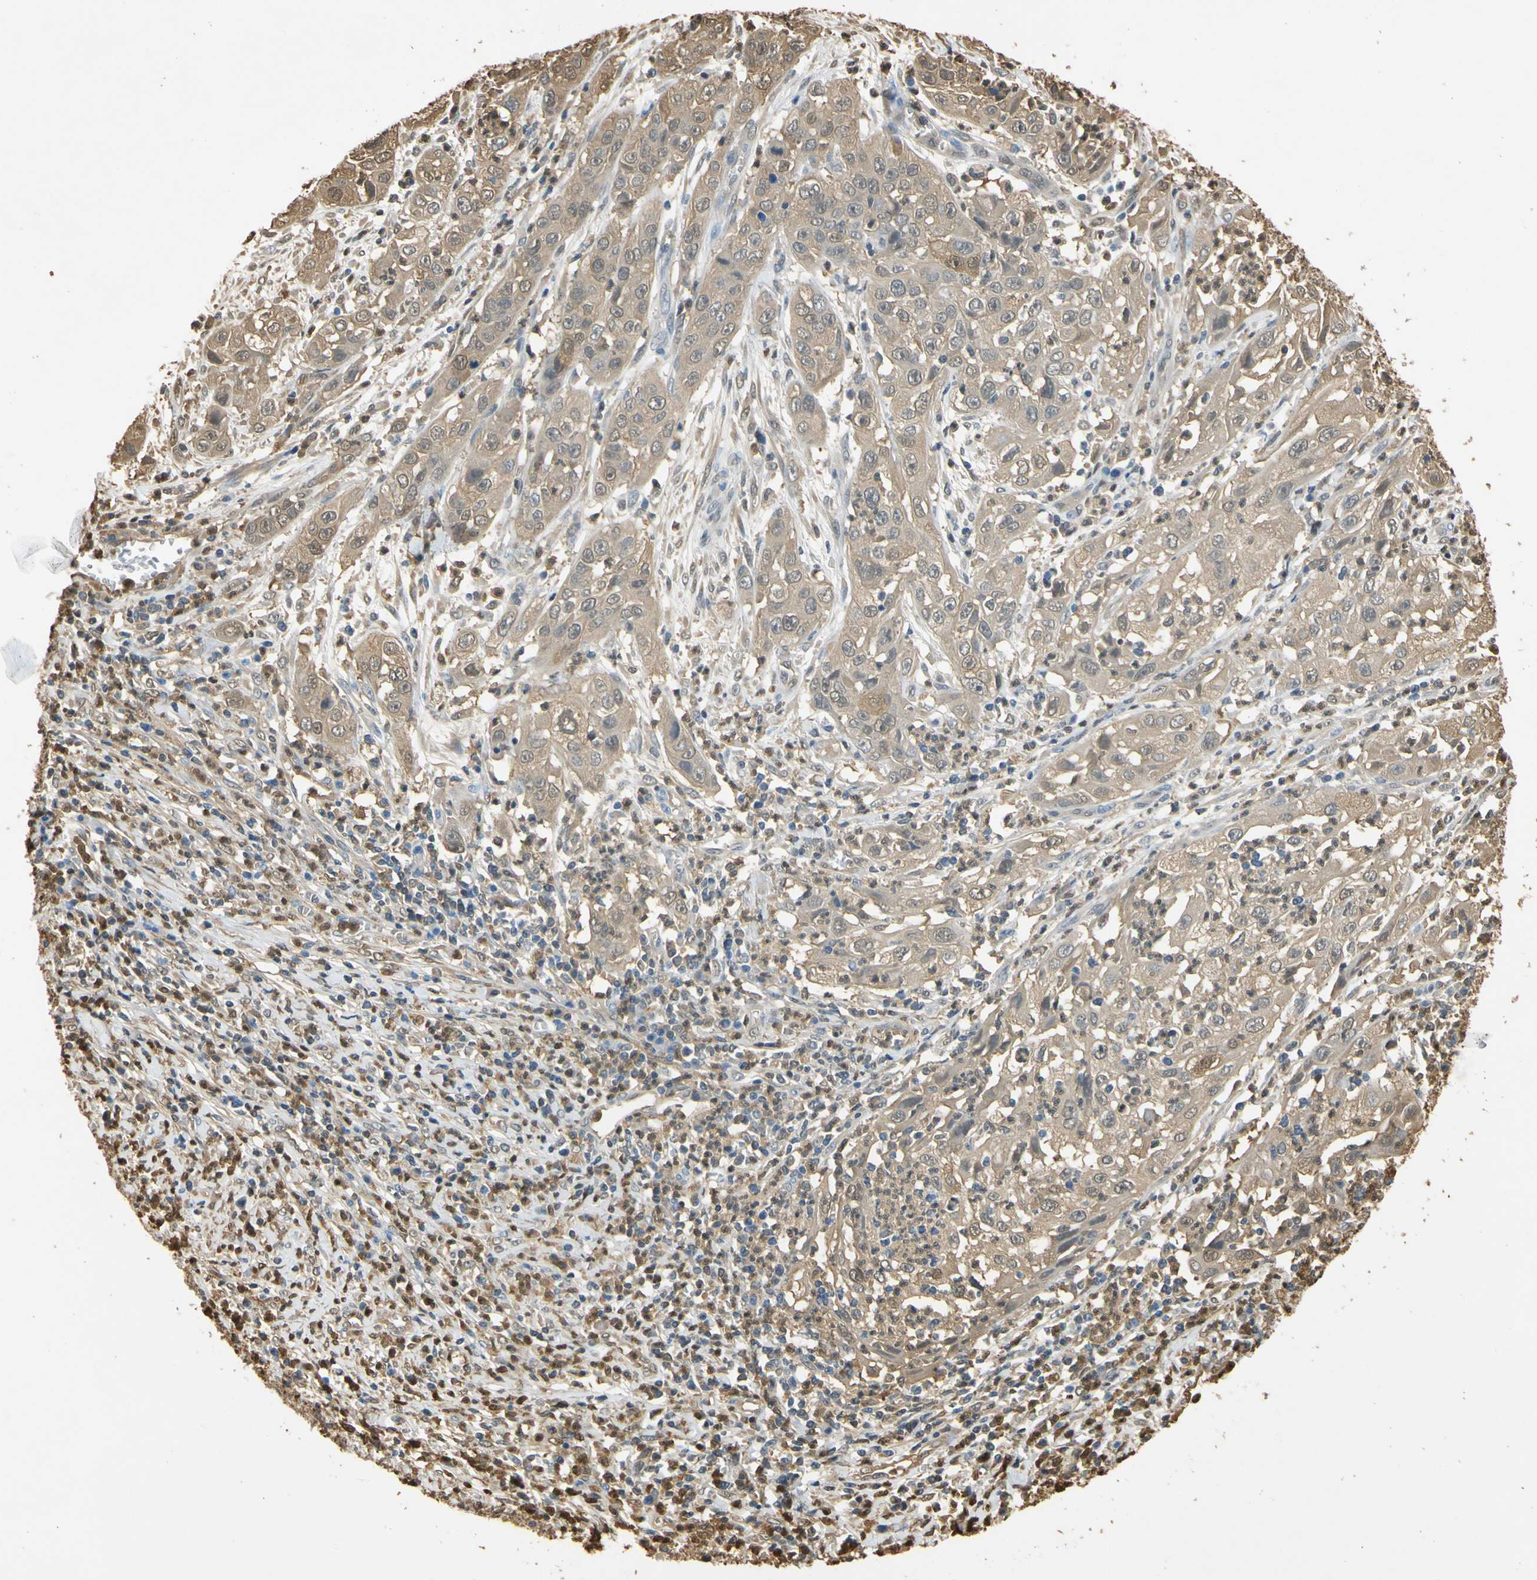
{"staining": {"intensity": "weak", "quantity": ">75%", "location": "cytoplasmic/membranous"}, "tissue": "cervical cancer", "cell_type": "Tumor cells", "image_type": "cancer", "snomed": [{"axis": "morphology", "description": "Squamous cell carcinoma, NOS"}, {"axis": "topography", "description": "Cervix"}], "caption": "Weak cytoplasmic/membranous staining is present in approximately >75% of tumor cells in cervical squamous cell carcinoma. The protein is stained brown, and the nuclei are stained in blue (DAB IHC with brightfield microscopy, high magnification).", "gene": "S100A6", "patient": {"sex": "female", "age": 32}}